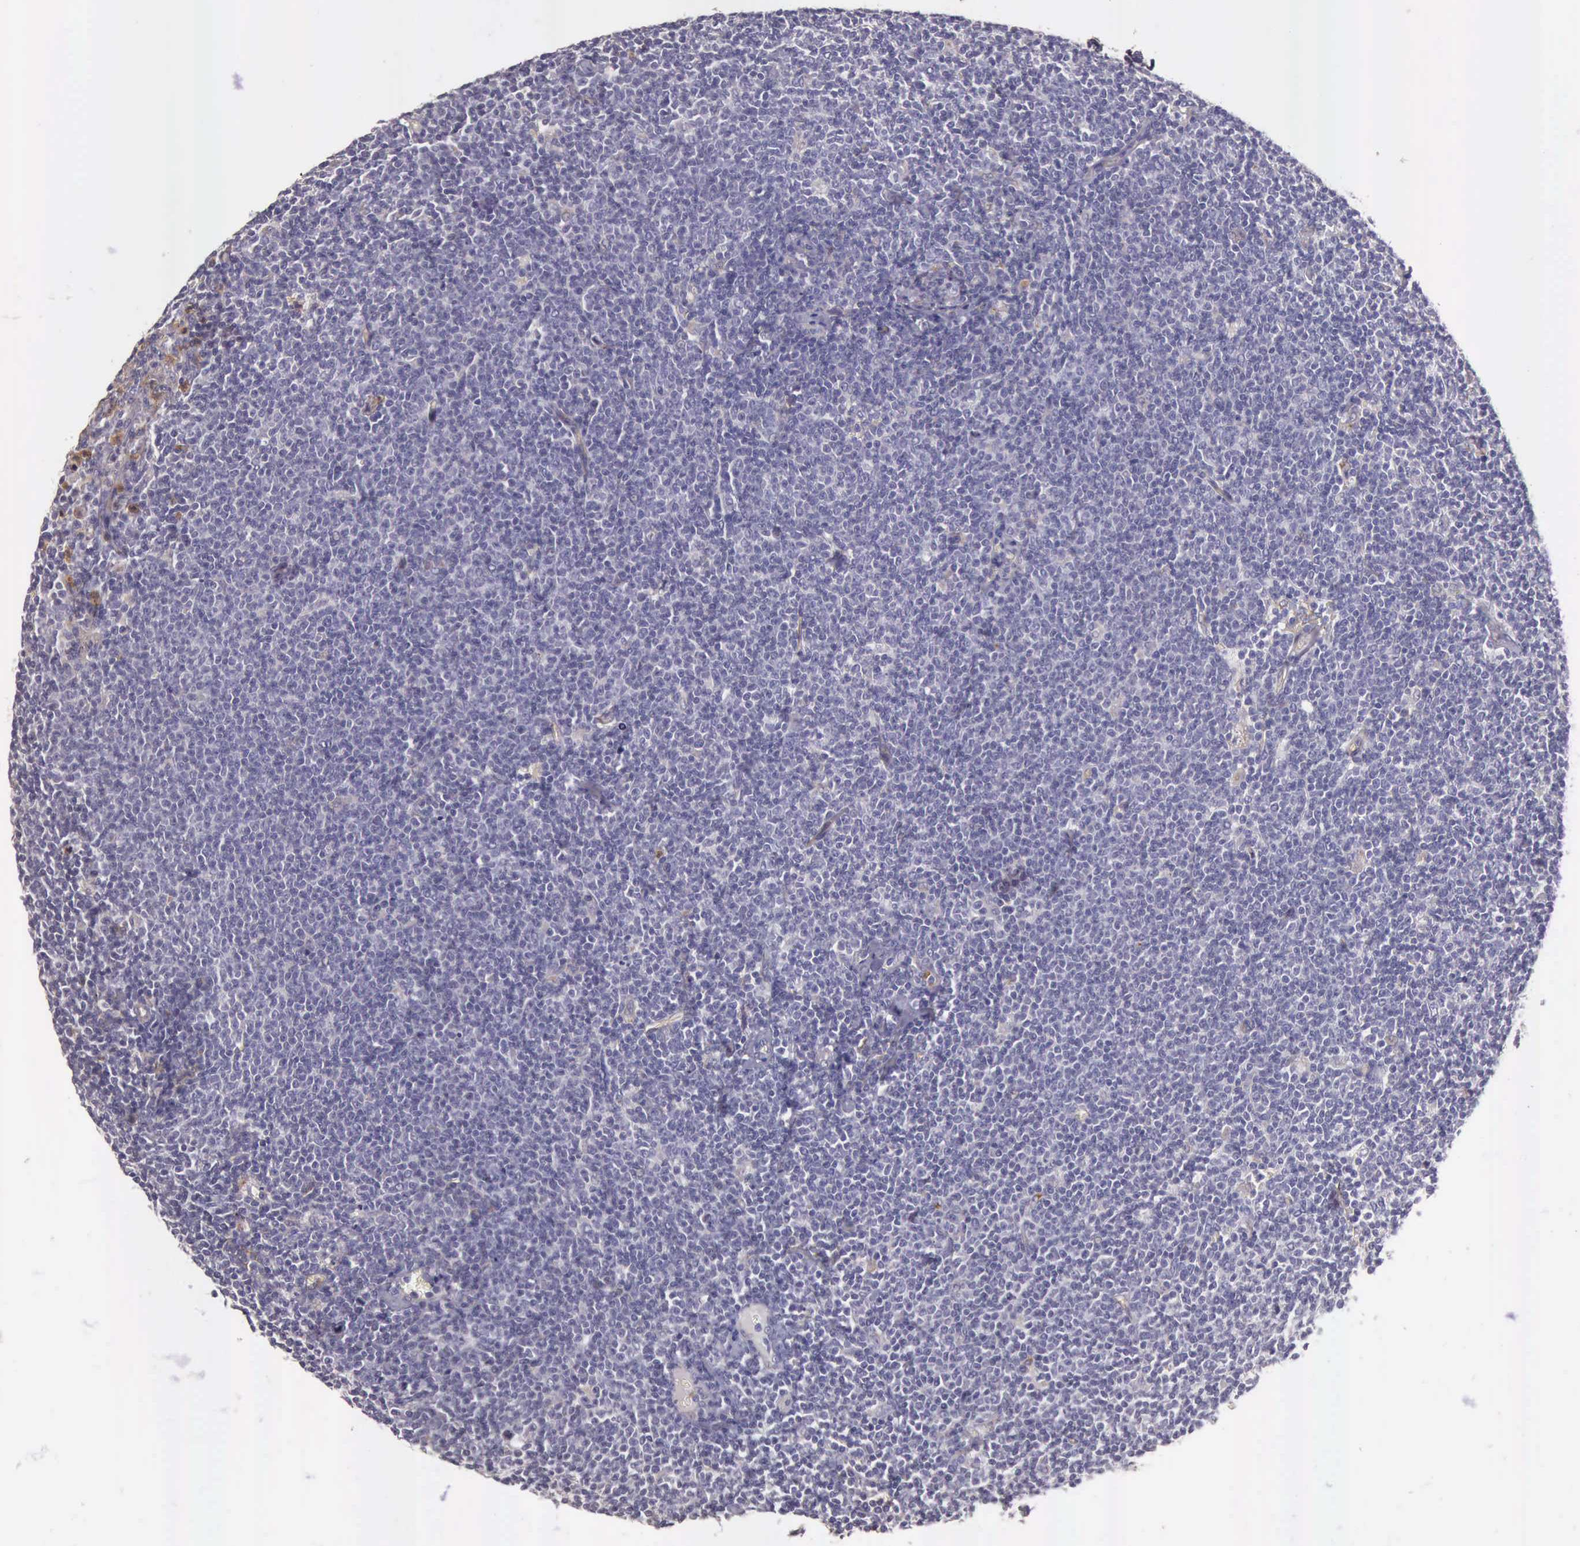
{"staining": {"intensity": "negative", "quantity": "none", "location": "none"}, "tissue": "lymphoma", "cell_type": "Tumor cells", "image_type": "cancer", "snomed": [{"axis": "morphology", "description": "Malignant lymphoma, non-Hodgkin's type, Low grade"}, {"axis": "topography", "description": "Lymph node"}], "caption": "An immunohistochemistry (IHC) image of lymphoma is shown. There is no staining in tumor cells of lymphoma. (DAB immunohistochemistry with hematoxylin counter stain).", "gene": "TCEANC", "patient": {"sex": "male", "age": 65}}